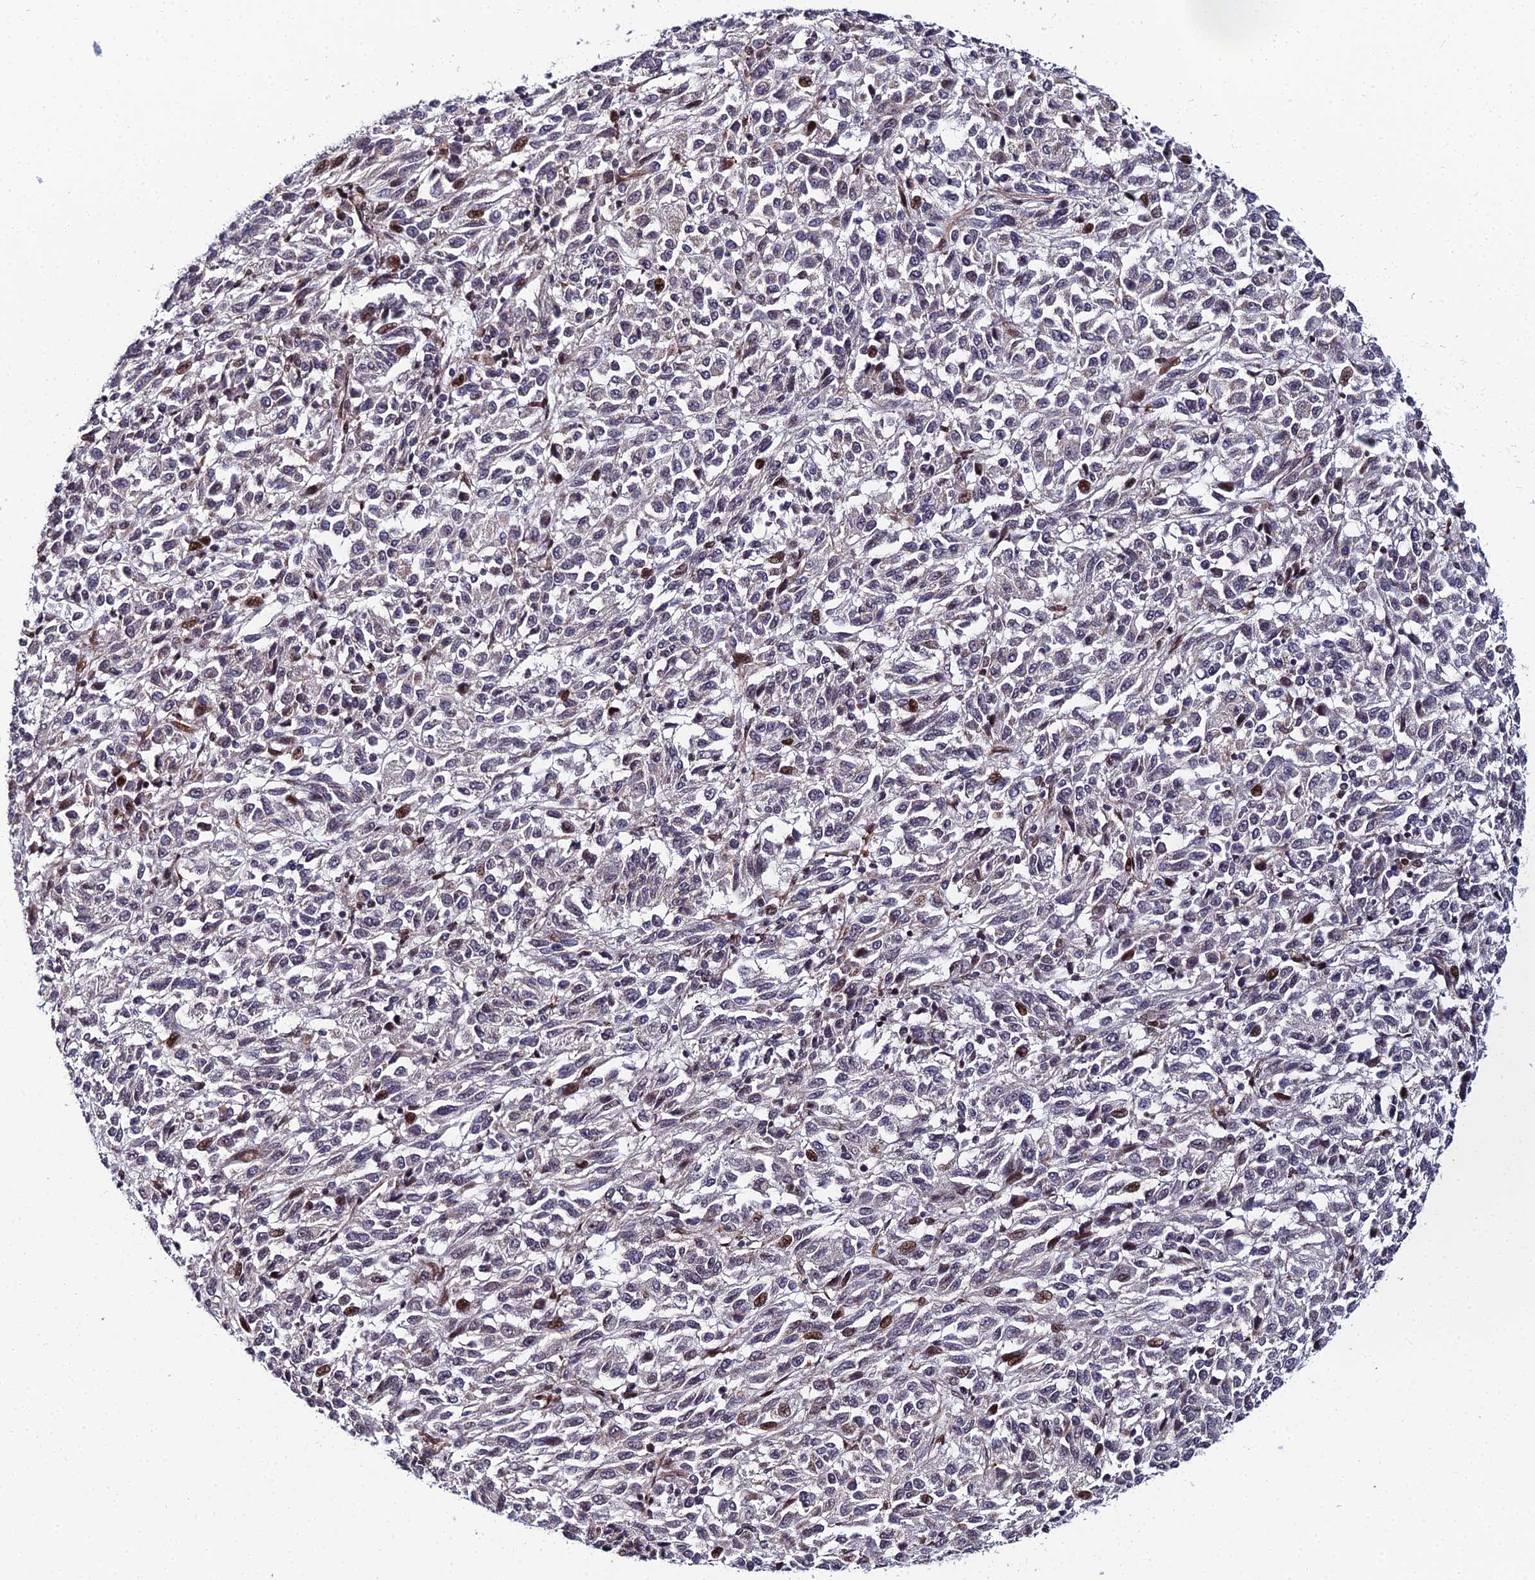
{"staining": {"intensity": "moderate", "quantity": "<25%", "location": "nuclear"}, "tissue": "melanoma", "cell_type": "Tumor cells", "image_type": "cancer", "snomed": [{"axis": "morphology", "description": "Malignant melanoma, Metastatic site"}, {"axis": "topography", "description": "Lung"}], "caption": "Immunohistochemical staining of human melanoma displays low levels of moderate nuclear expression in about <25% of tumor cells.", "gene": "ZNF668", "patient": {"sex": "male", "age": 64}}